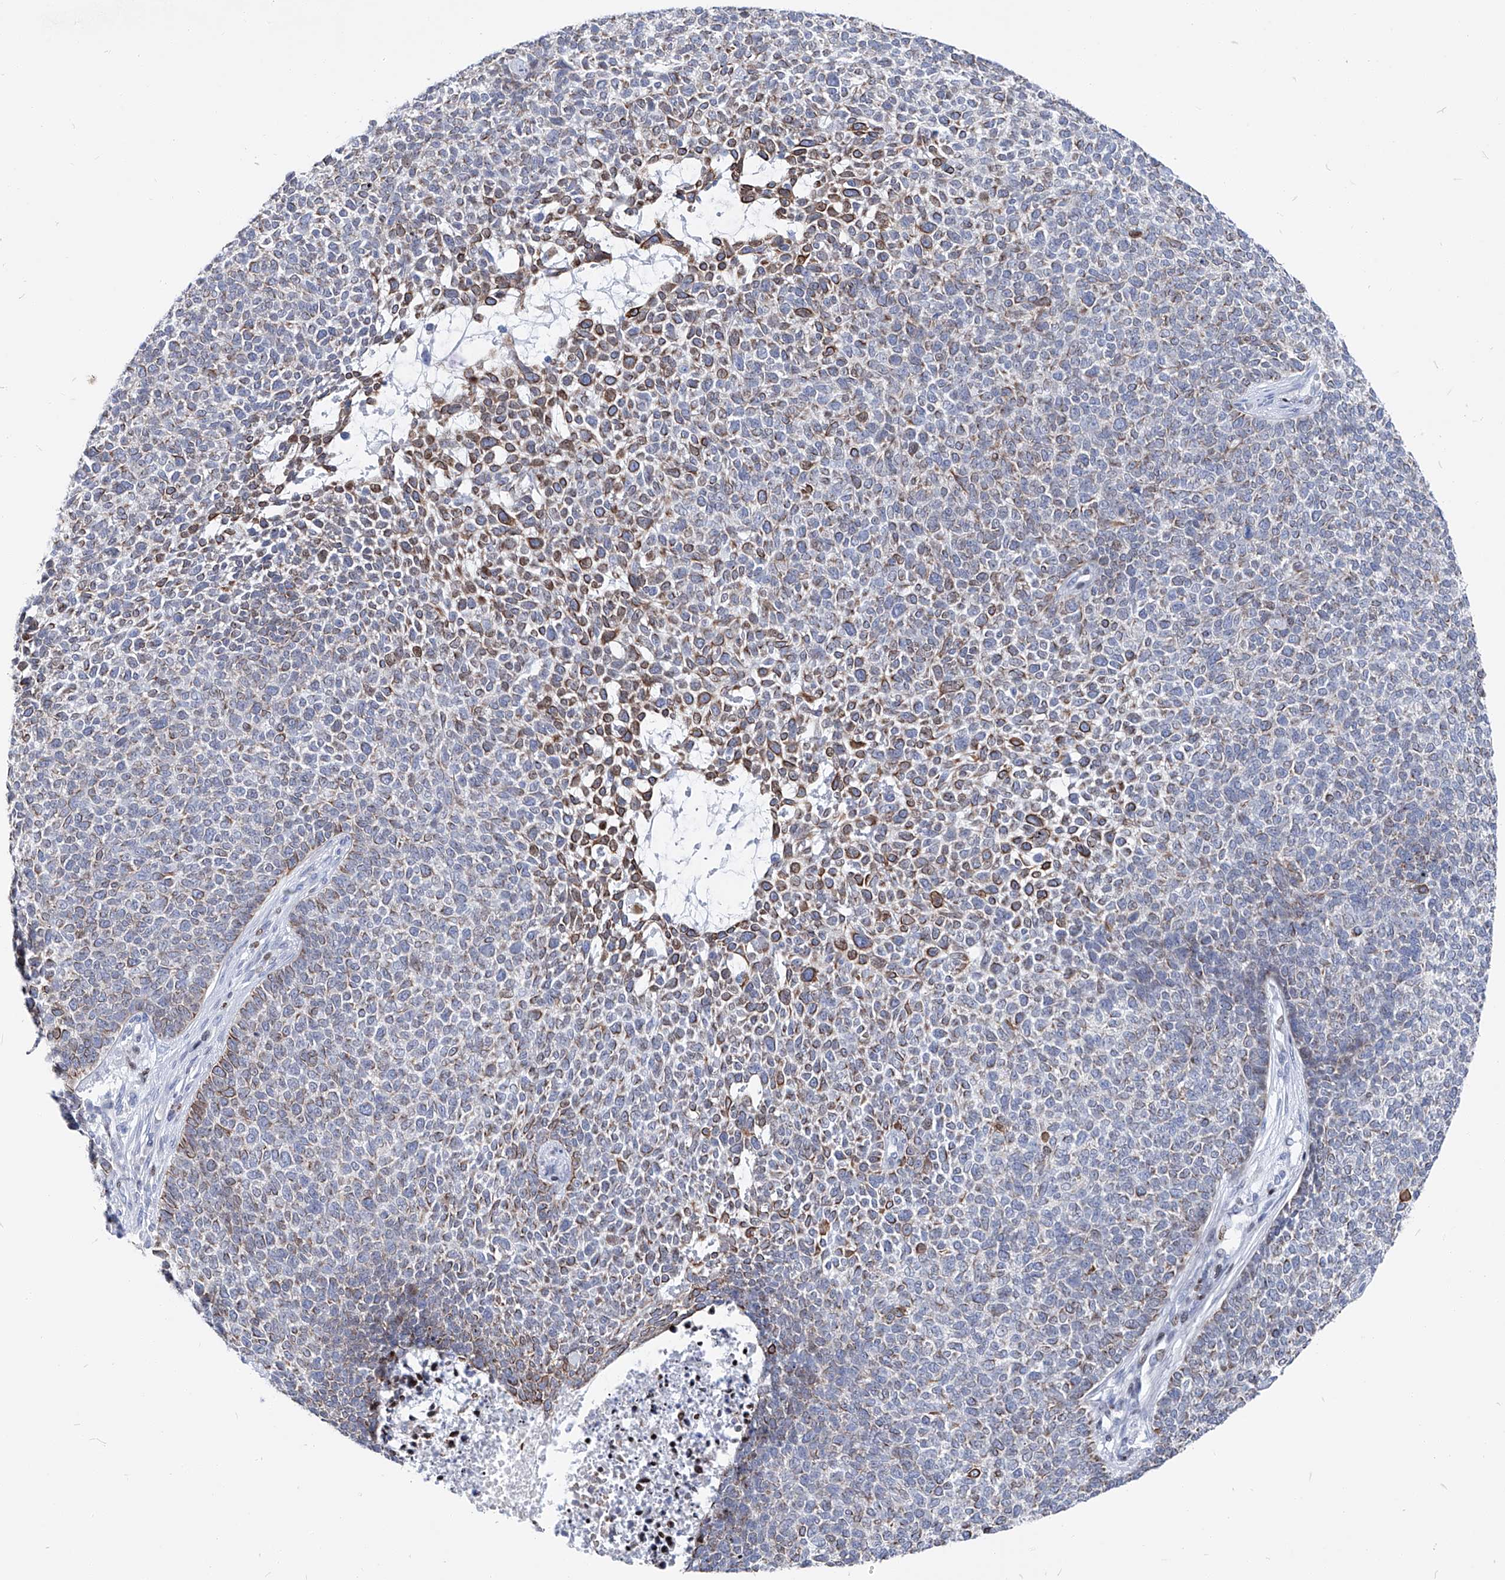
{"staining": {"intensity": "moderate", "quantity": "25%-75%", "location": "cytoplasmic/membranous"}, "tissue": "skin cancer", "cell_type": "Tumor cells", "image_type": "cancer", "snomed": [{"axis": "morphology", "description": "Basal cell carcinoma"}, {"axis": "topography", "description": "Skin"}], "caption": "A brown stain shows moderate cytoplasmic/membranous staining of a protein in human skin cancer tumor cells. Ihc stains the protein of interest in brown and the nuclei are stained blue.", "gene": "FRS3", "patient": {"sex": "female", "age": 84}}